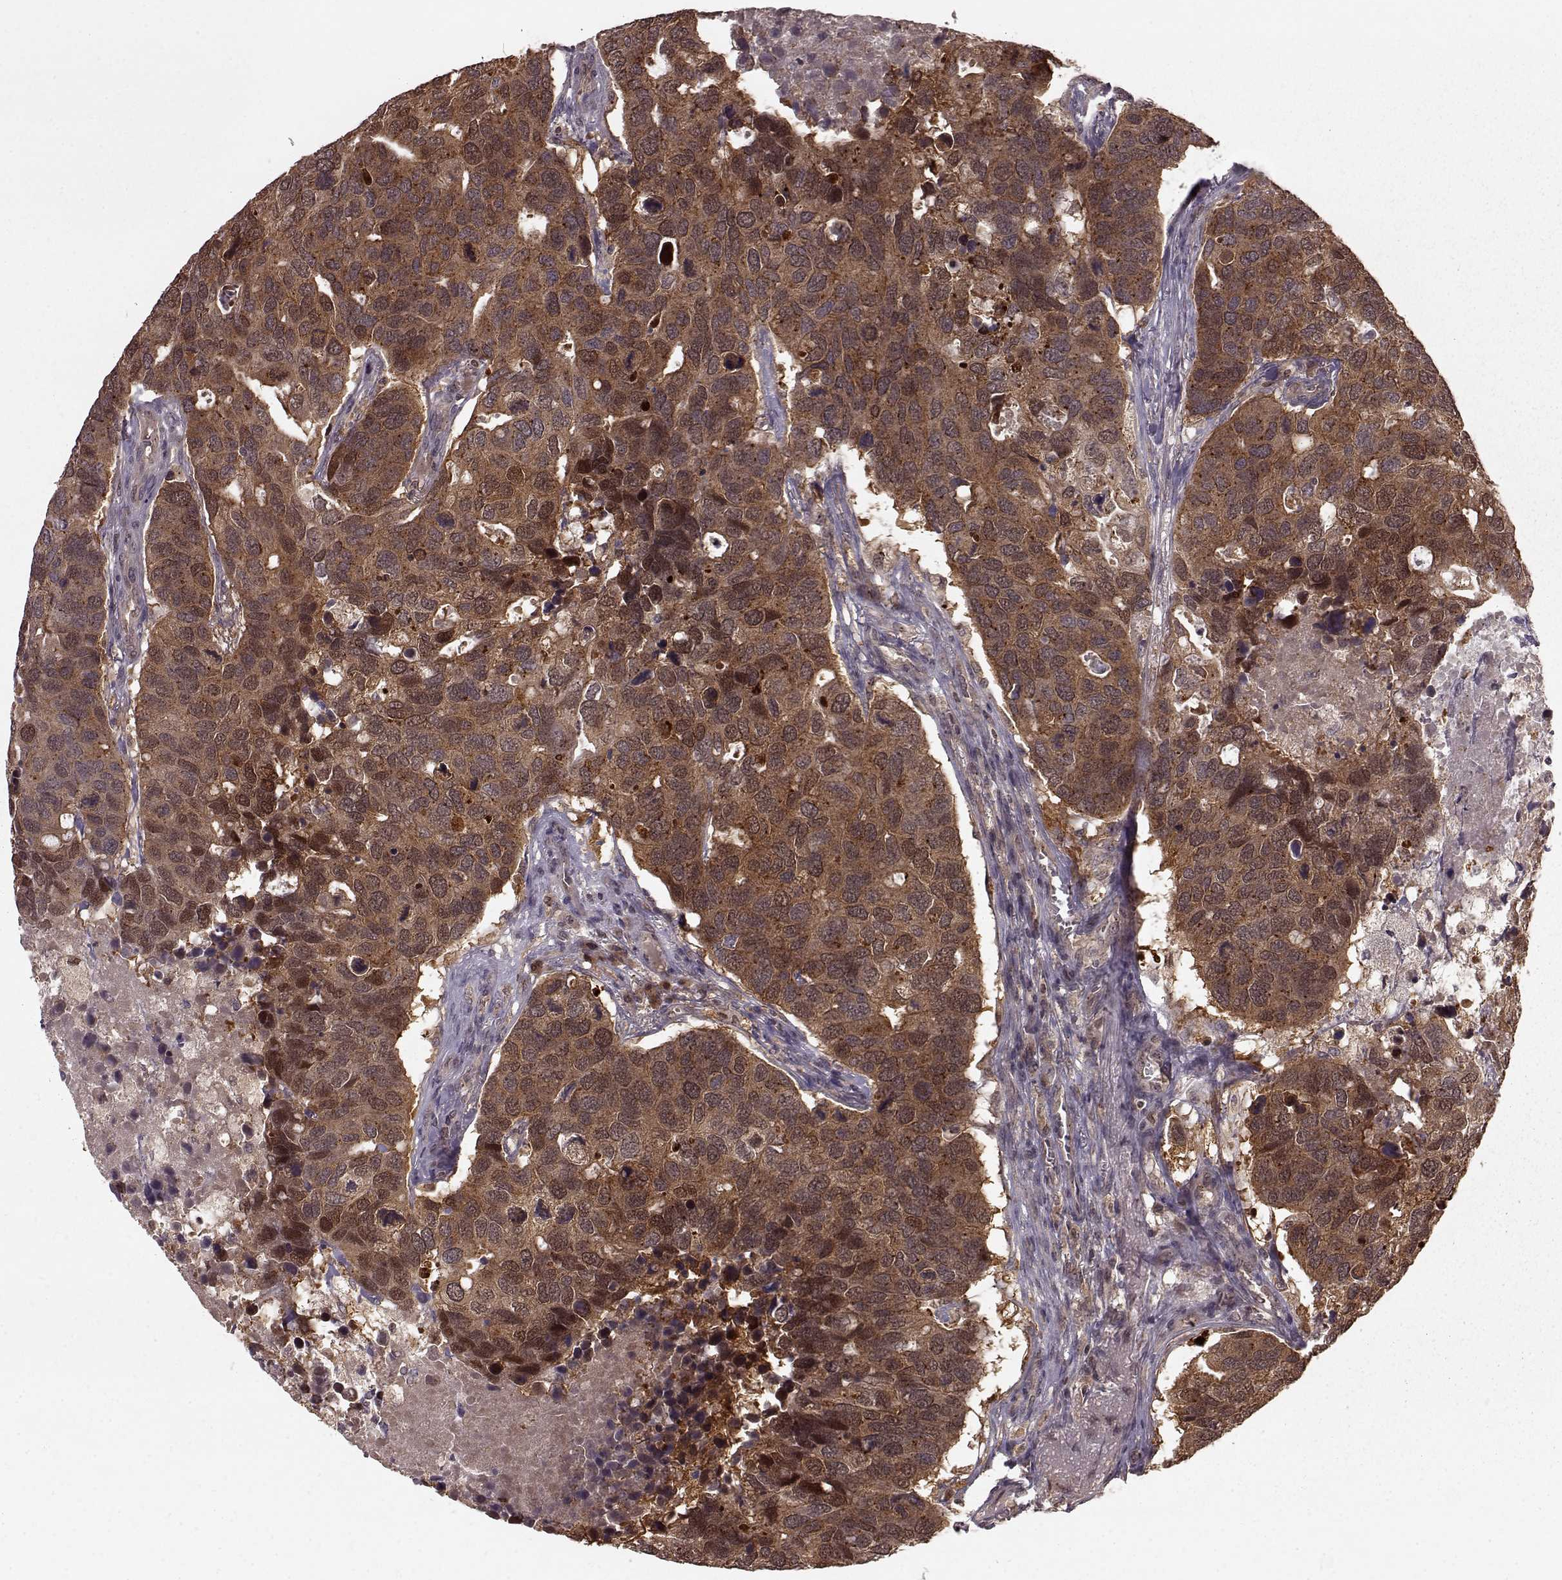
{"staining": {"intensity": "moderate", "quantity": ">75%", "location": "cytoplasmic/membranous"}, "tissue": "breast cancer", "cell_type": "Tumor cells", "image_type": "cancer", "snomed": [{"axis": "morphology", "description": "Duct carcinoma"}, {"axis": "topography", "description": "Breast"}], "caption": "The micrograph shows a brown stain indicating the presence of a protein in the cytoplasmic/membranous of tumor cells in breast cancer (intraductal carcinoma).", "gene": "GSS", "patient": {"sex": "female", "age": 83}}